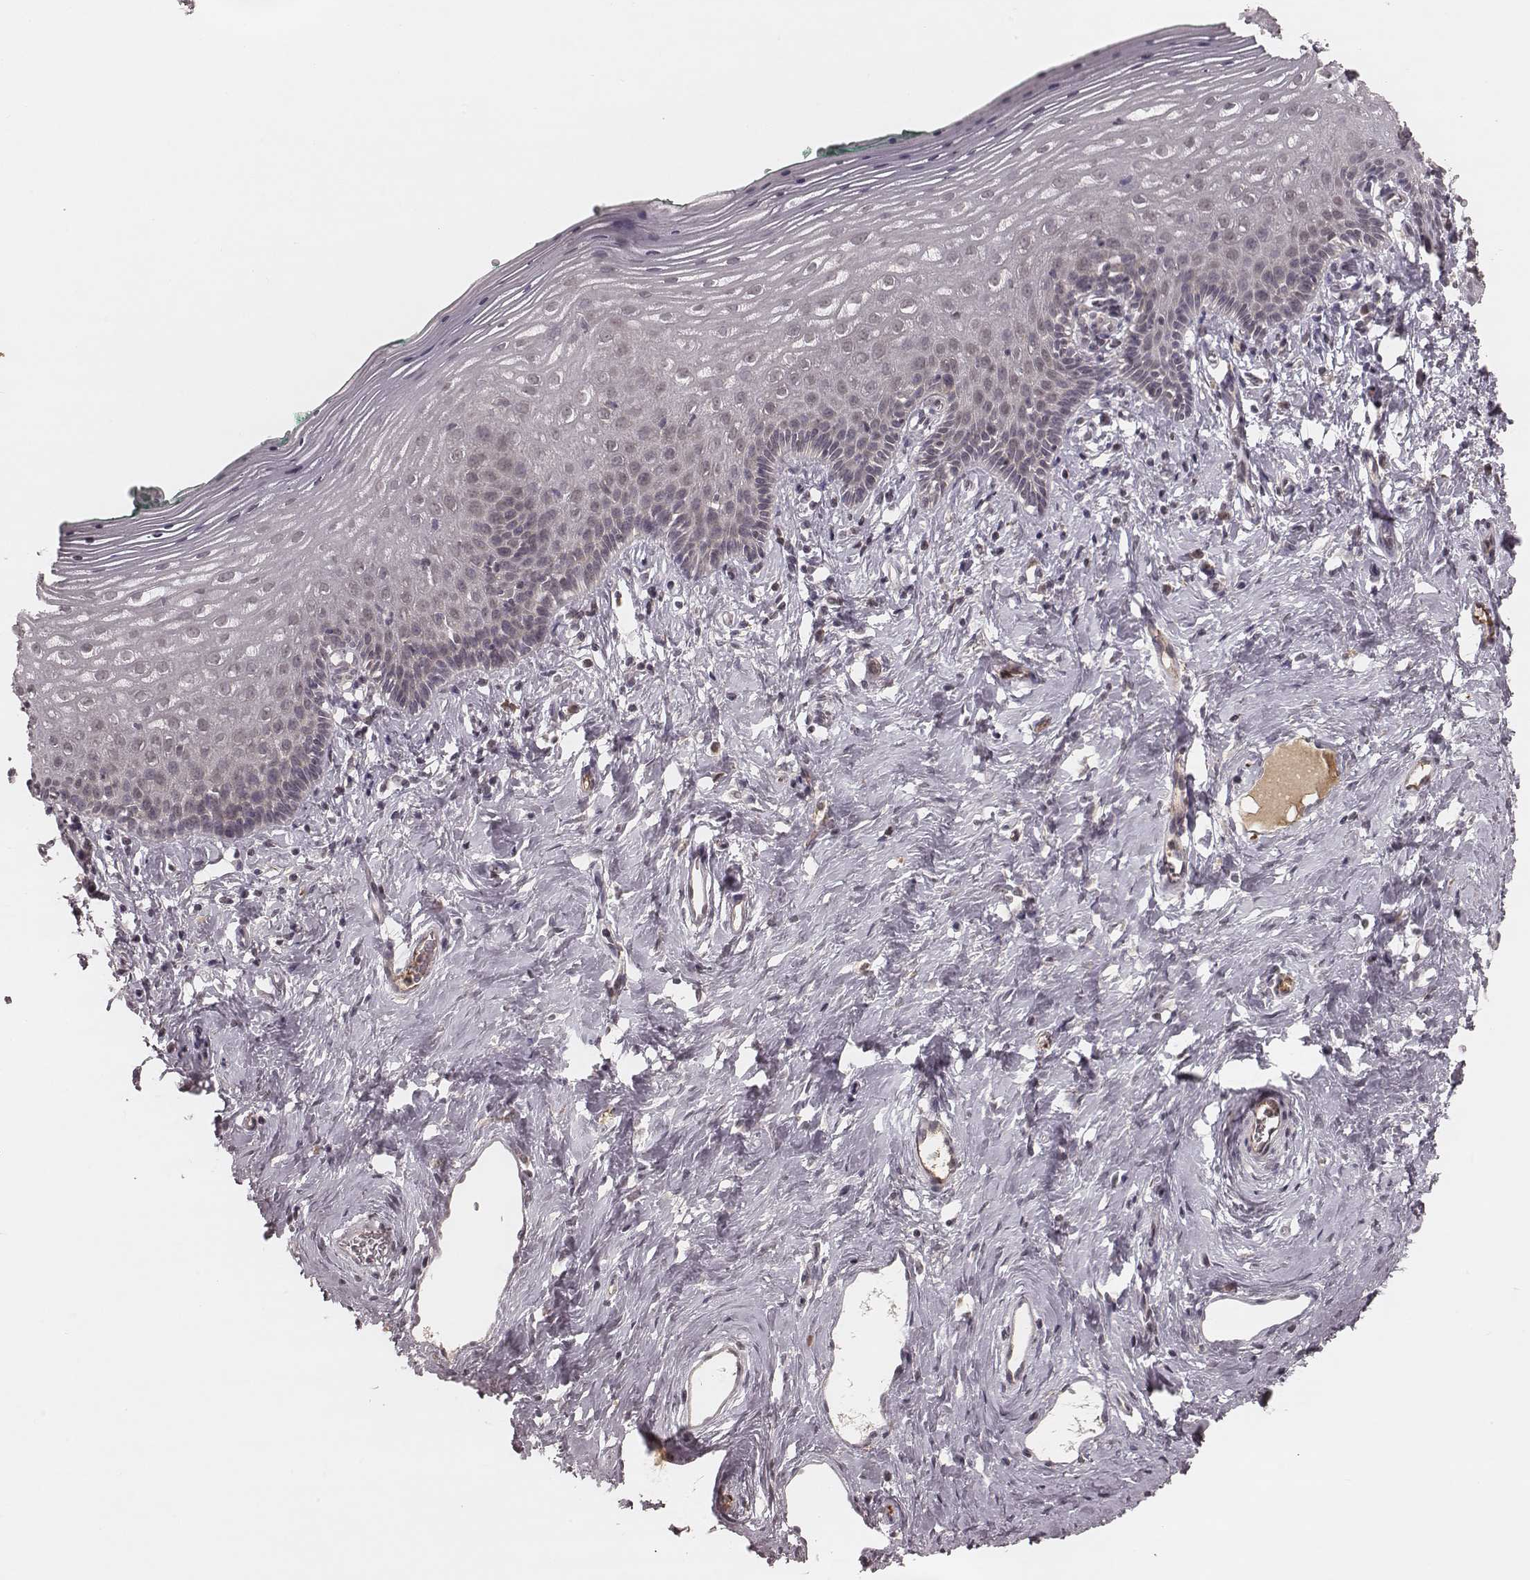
{"staining": {"intensity": "negative", "quantity": "none", "location": "none"}, "tissue": "vagina", "cell_type": "Squamous epithelial cells", "image_type": "normal", "snomed": [{"axis": "morphology", "description": "Normal tissue, NOS"}, {"axis": "topography", "description": "Vagina"}], "caption": "Immunohistochemical staining of normal vagina displays no significant positivity in squamous epithelial cells. (IHC, brightfield microscopy, high magnification).", "gene": "IL5", "patient": {"sex": "female", "age": 42}}